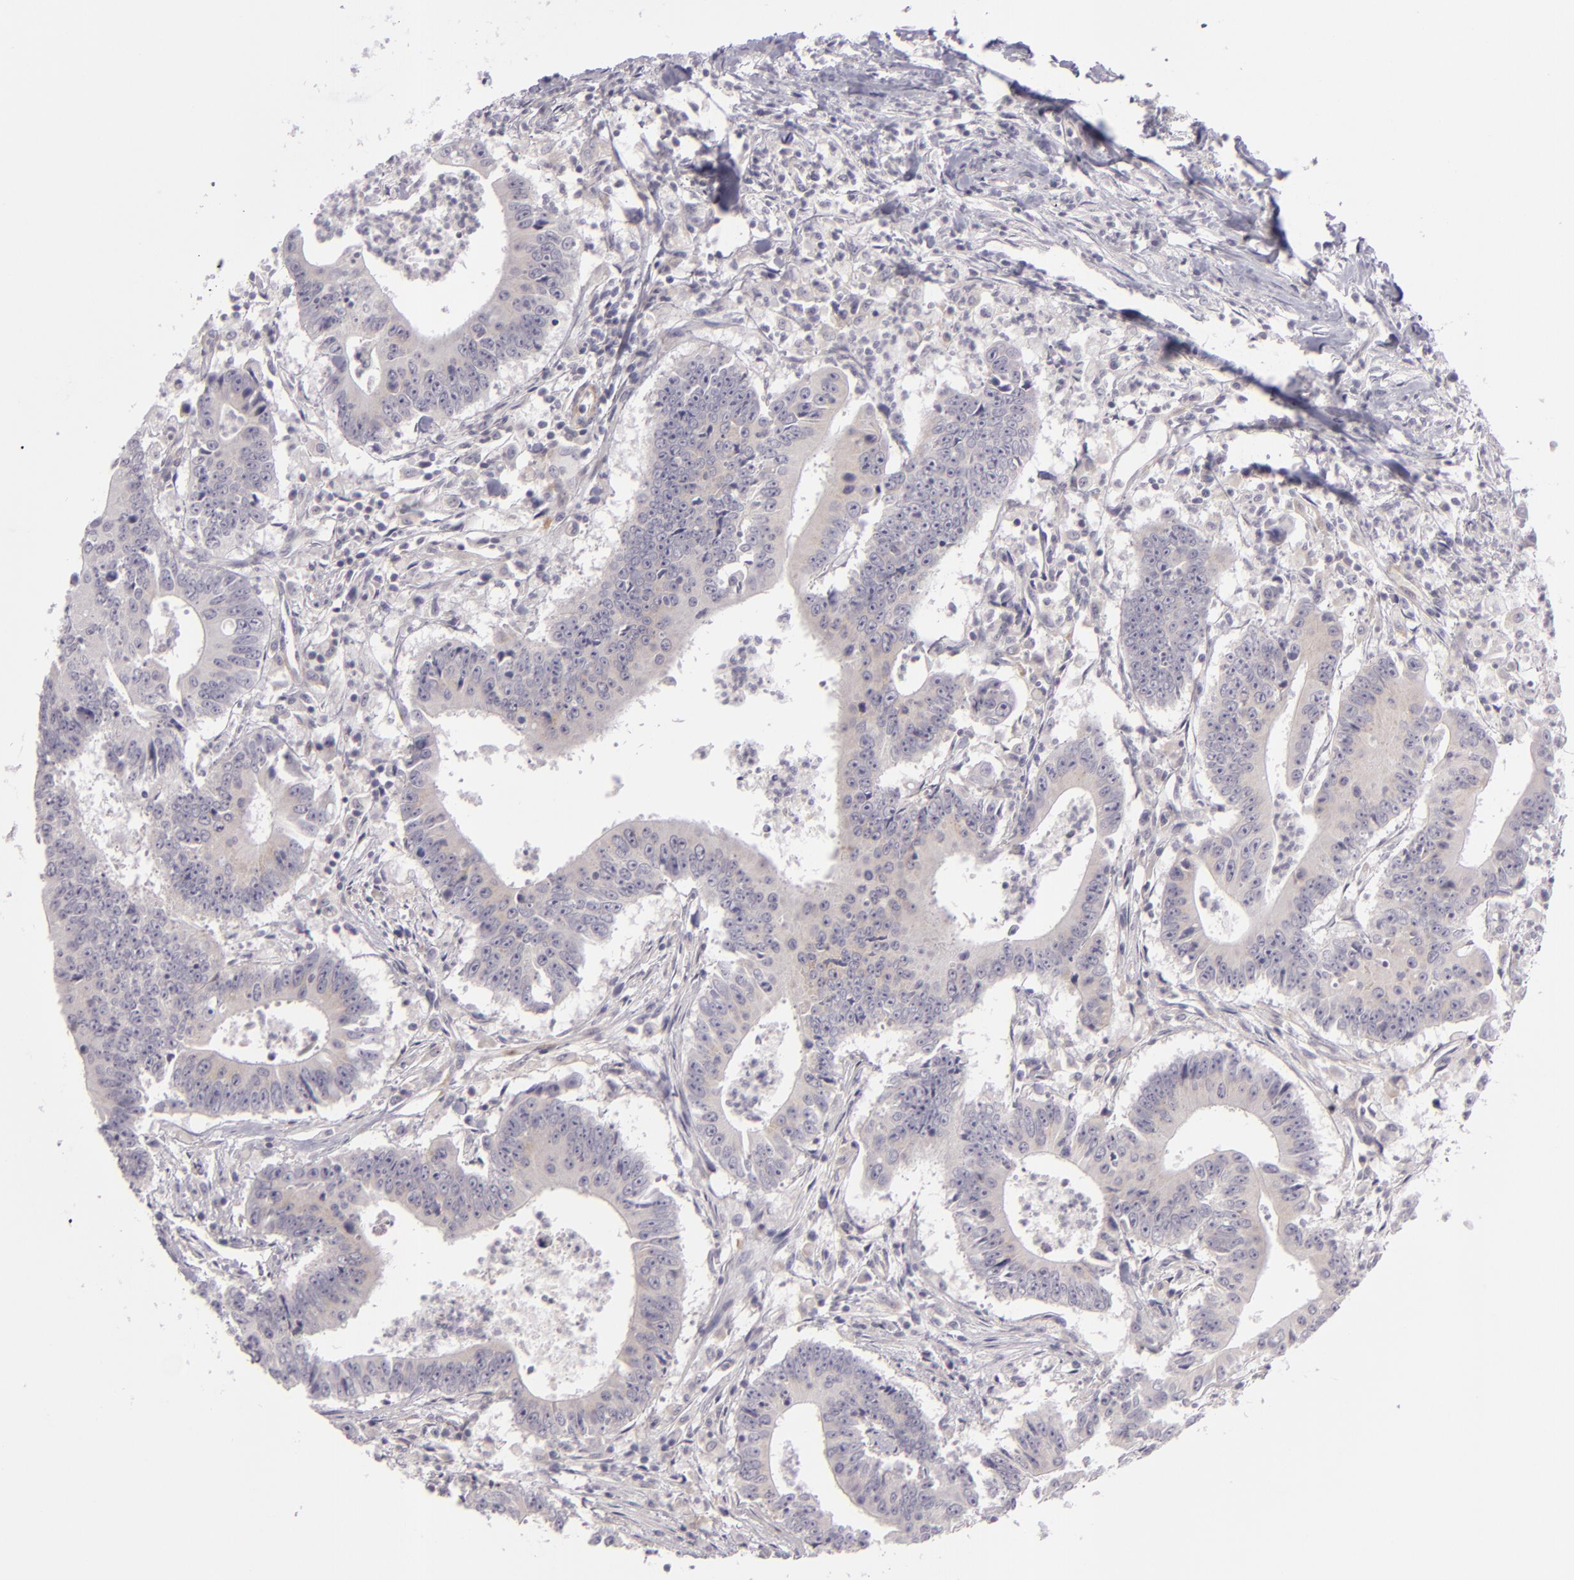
{"staining": {"intensity": "negative", "quantity": "none", "location": "none"}, "tissue": "colorectal cancer", "cell_type": "Tumor cells", "image_type": "cancer", "snomed": [{"axis": "morphology", "description": "Adenocarcinoma, NOS"}, {"axis": "topography", "description": "Colon"}], "caption": "This is a image of IHC staining of colorectal cancer (adenocarcinoma), which shows no staining in tumor cells.", "gene": "EGFL6", "patient": {"sex": "male", "age": 55}}